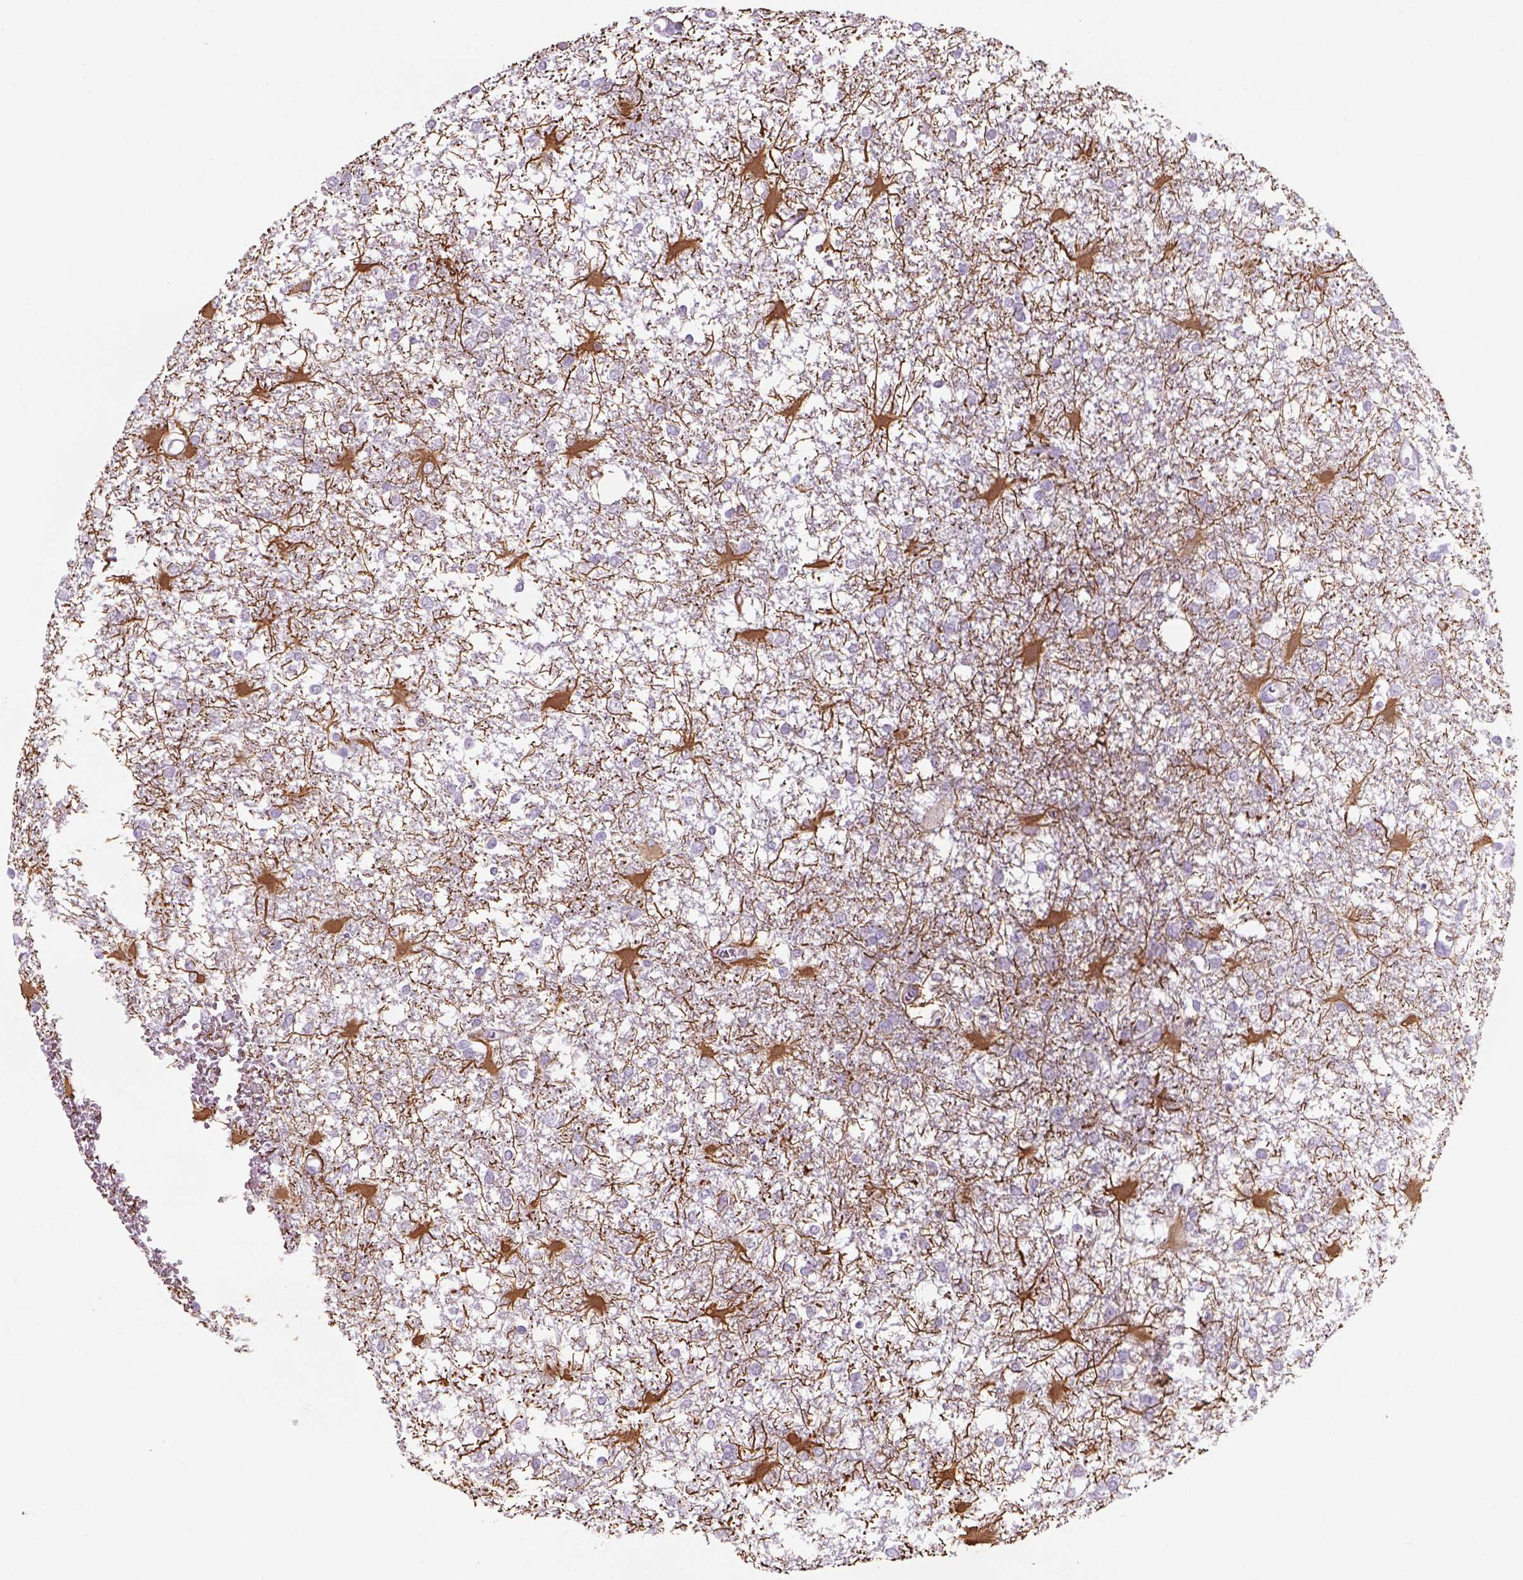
{"staining": {"intensity": "negative", "quantity": "none", "location": "none"}, "tissue": "glioma", "cell_type": "Tumor cells", "image_type": "cancer", "snomed": [{"axis": "morphology", "description": "Glioma, malignant, High grade"}, {"axis": "topography", "description": "Cerebral cortex"}], "caption": "Immunohistochemistry (IHC) of human malignant glioma (high-grade) displays no positivity in tumor cells. Nuclei are stained in blue.", "gene": "TENM4", "patient": {"sex": "male", "age": 79}}